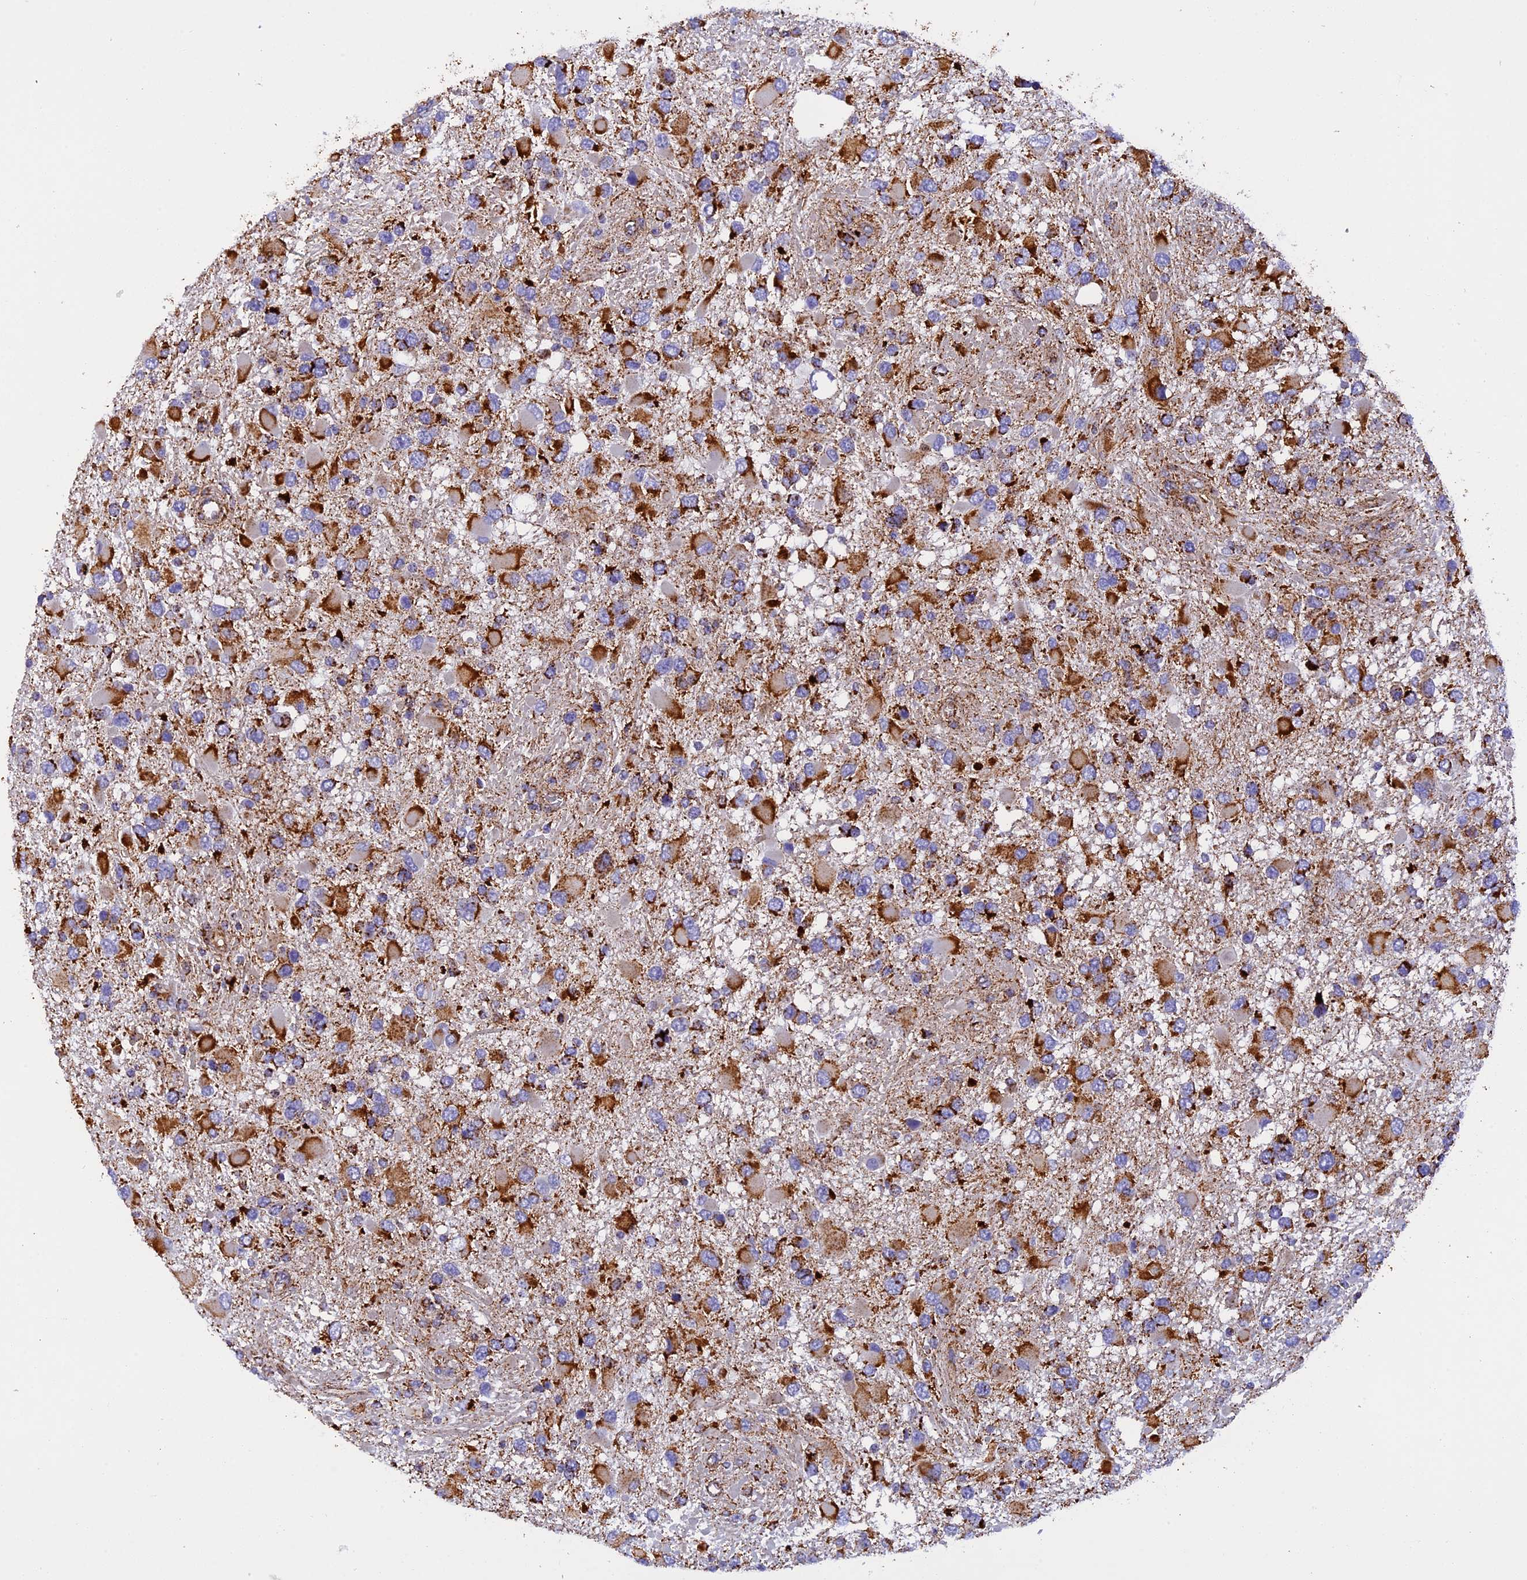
{"staining": {"intensity": "strong", "quantity": "25%-75%", "location": "cytoplasmic/membranous"}, "tissue": "glioma", "cell_type": "Tumor cells", "image_type": "cancer", "snomed": [{"axis": "morphology", "description": "Glioma, malignant, High grade"}, {"axis": "topography", "description": "Brain"}], "caption": "A brown stain labels strong cytoplasmic/membranous staining of a protein in human malignant glioma (high-grade) tumor cells.", "gene": "UQCRB", "patient": {"sex": "male", "age": 53}}